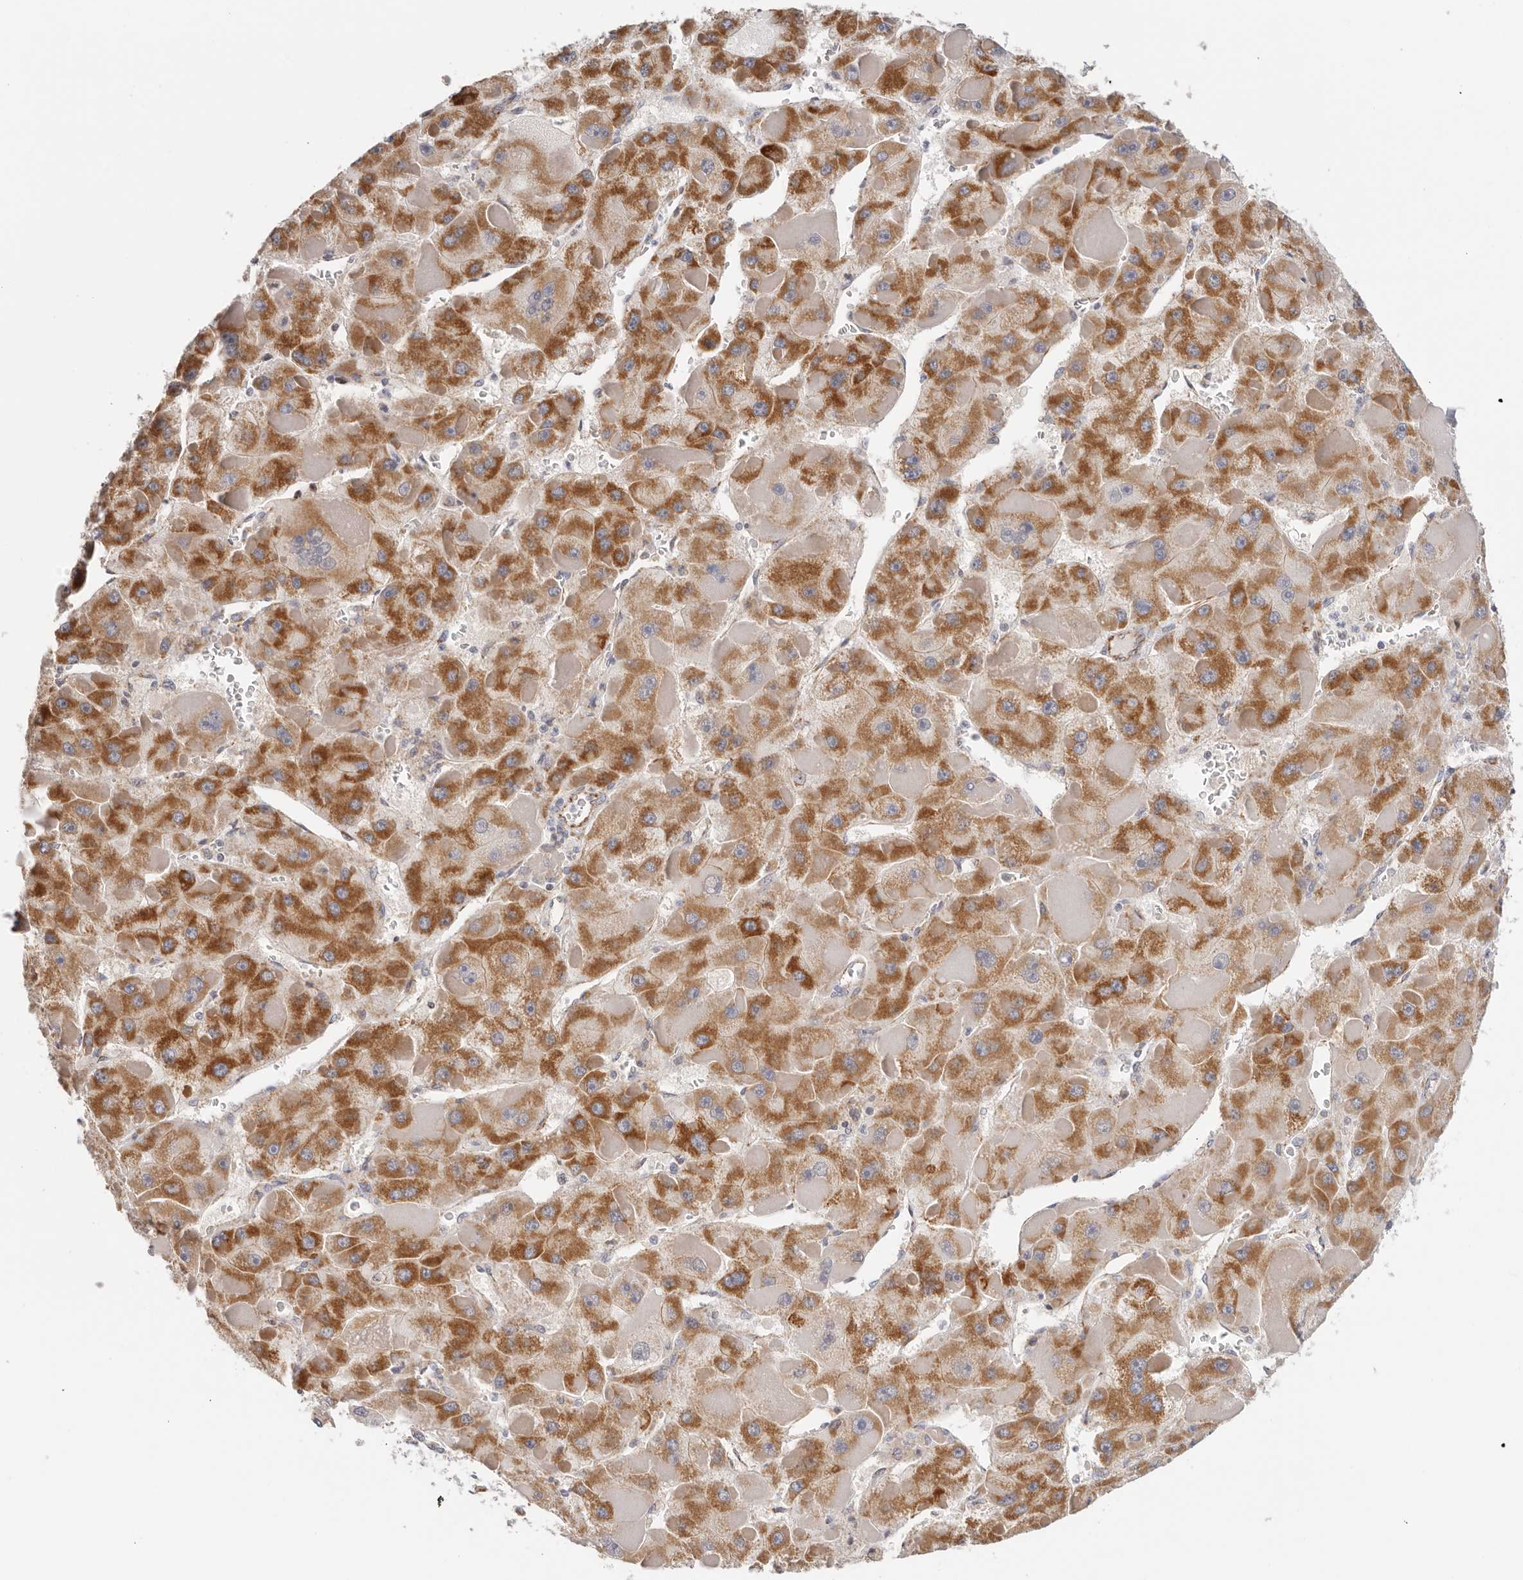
{"staining": {"intensity": "strong", "quantity": ">75%", "location": "cytoplasmic/membranous"}, "tissue": "liver cancer", "cell_type": "Tumor cells", "image_type": "cancer", "snomed": [{"axis": "morphology", "description": "Carcinoma, Hepatocellular, NOS"}, {"axis": "topography", "description": "Liver"}], "caption": "Hepatocellular carcinoma (liver) stained with a protein marker shows strong staining in tumor cells.", "gene": "AFDN", "patient": {"sex": "female", "age": 73}}